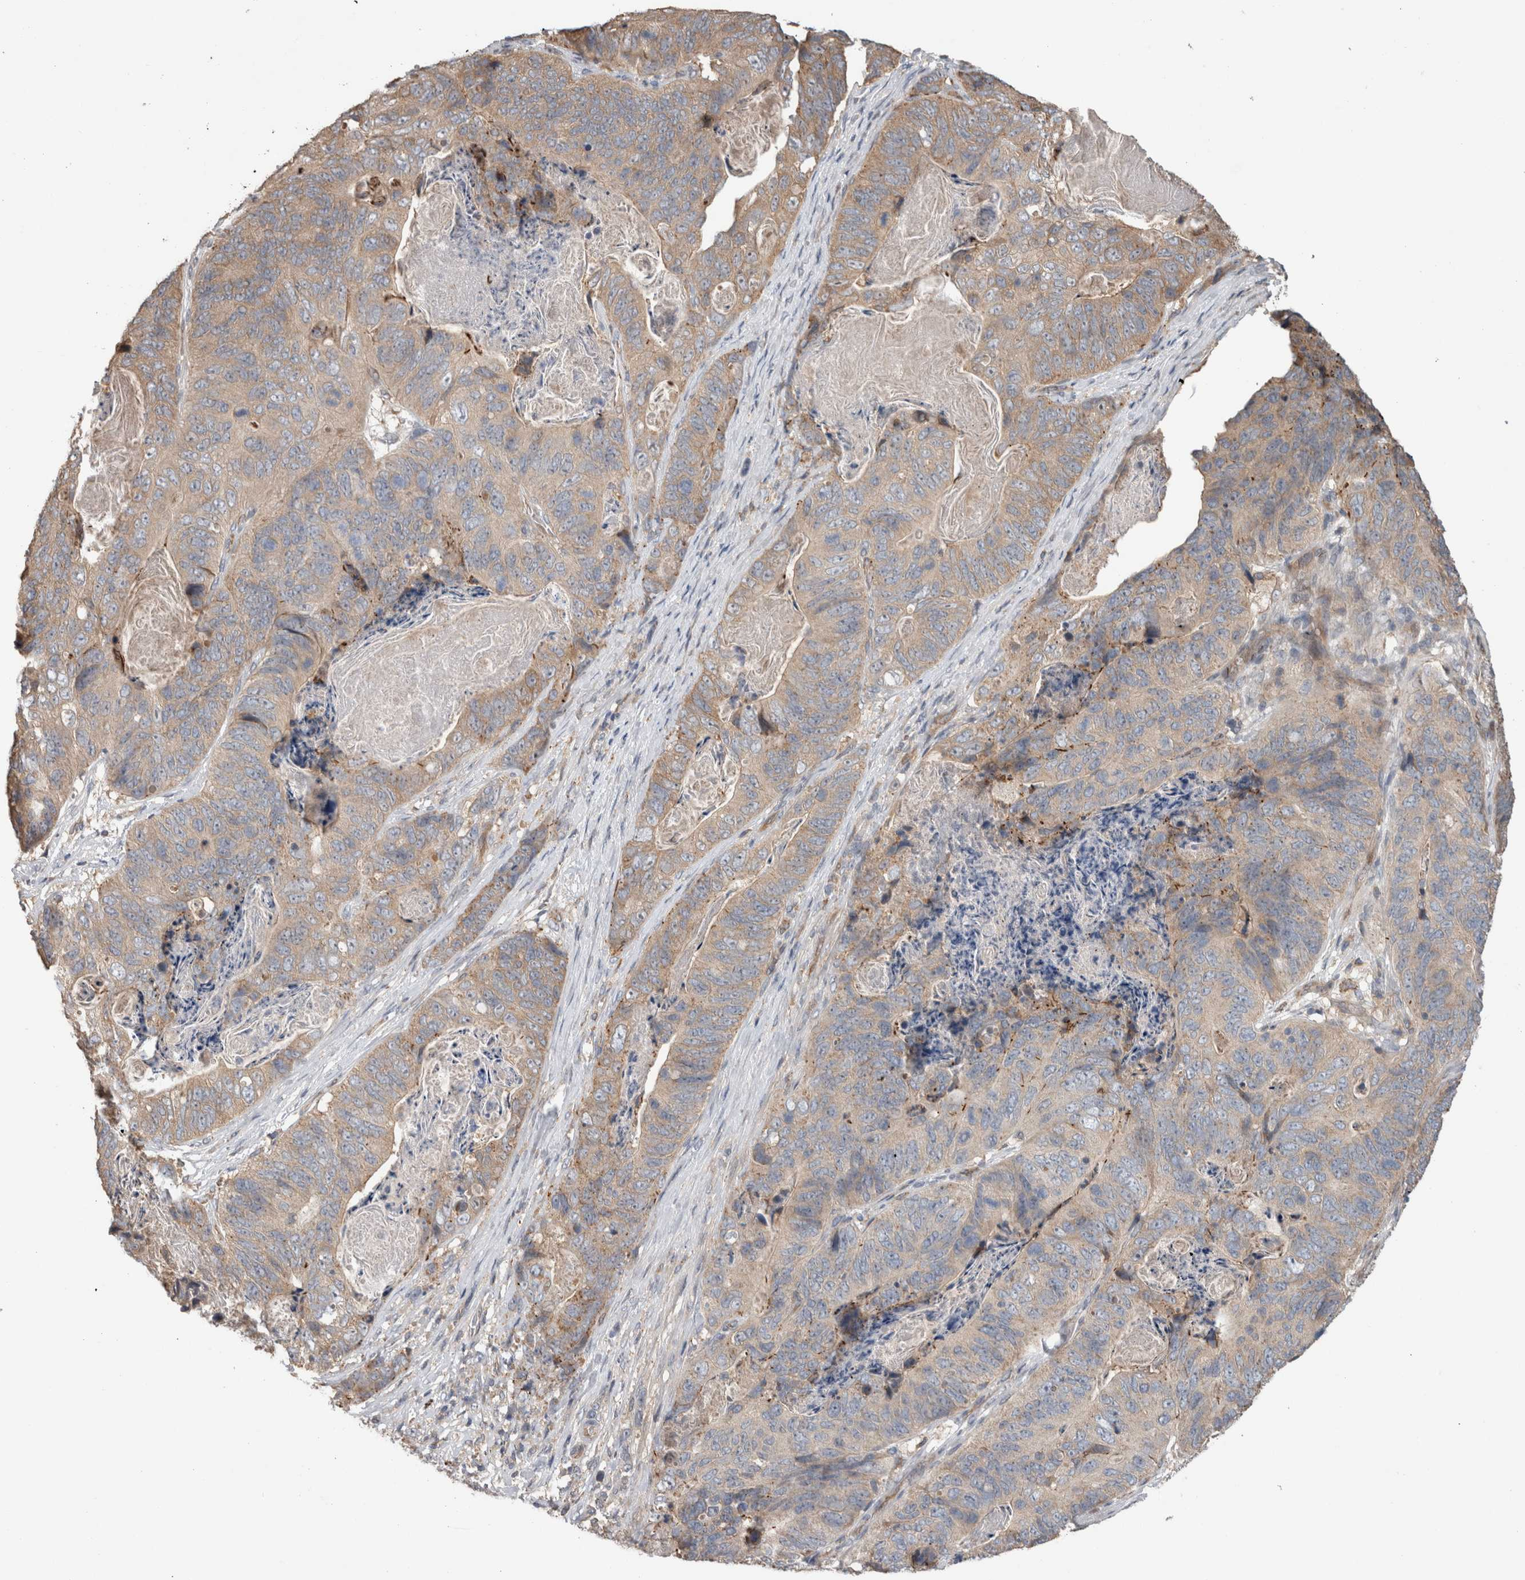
{"staining": {"intensity": "weak", "quantity": "25%-75%", "location": "cytoplasmic/membranous"}, "tissue": "stomach cancer", "cell_type": "Tumor cells", "image_type": "cancer", "snomed": [{"axis": "morphology", "description": "Normal tissue, NOS"}, {"axis": "morphology", "description": "Adenocarcinoma, NOS"}, {"axis": "topography", "description": "Stomach"}], "caption": "Adenocarcinoma (stomach) stained with IHC displays weak cytoplasmic/membranous positivity in about 25%-75% of tumor cells. The protein is shown in brown color, while the nuclei are stained blue.", "gene": "TARBP1", "patient": {"sex": "female", "age": 89}}